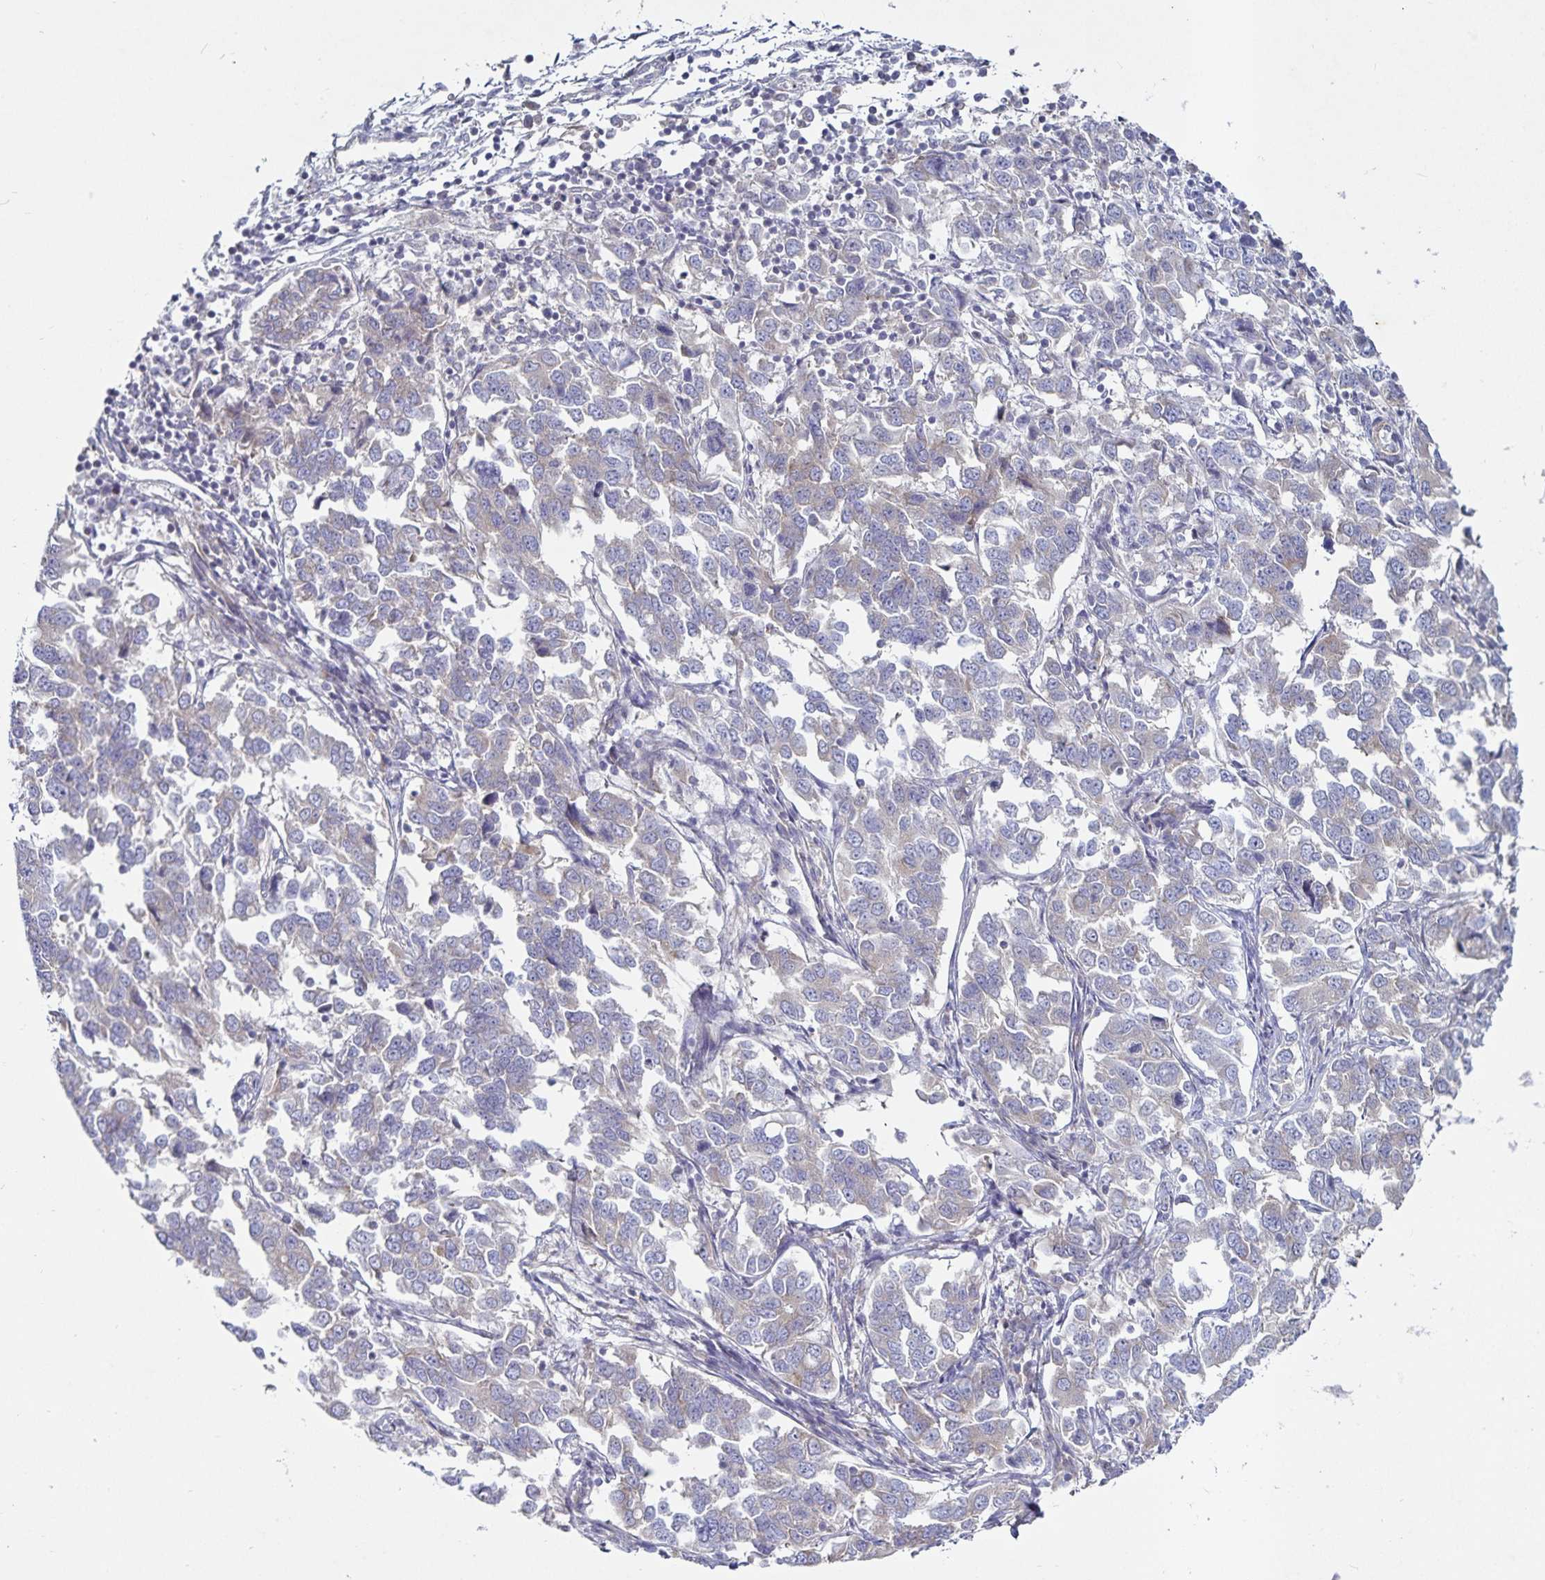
{"staining": {"intensity": "weak", "quantity": "<25%", "location": "cytoplasmic/membranous"}, "tissue": "endometrial cancer", "cell_type": "Tumor cells", "image_type": "cancer", "snomed": [{"axis": "morphology", "description": "Adenocarcinoma, NOS"}, {"axis": "topography", "description": "Endometrium"}], "caption": "There is no significant positivity in tumor cells of endometrial adenocarcinoma. (IHC, brightfield microscopy, high magnification).", "gene": "FAM120A", "patient": {"sex": "female", "age": 43}}